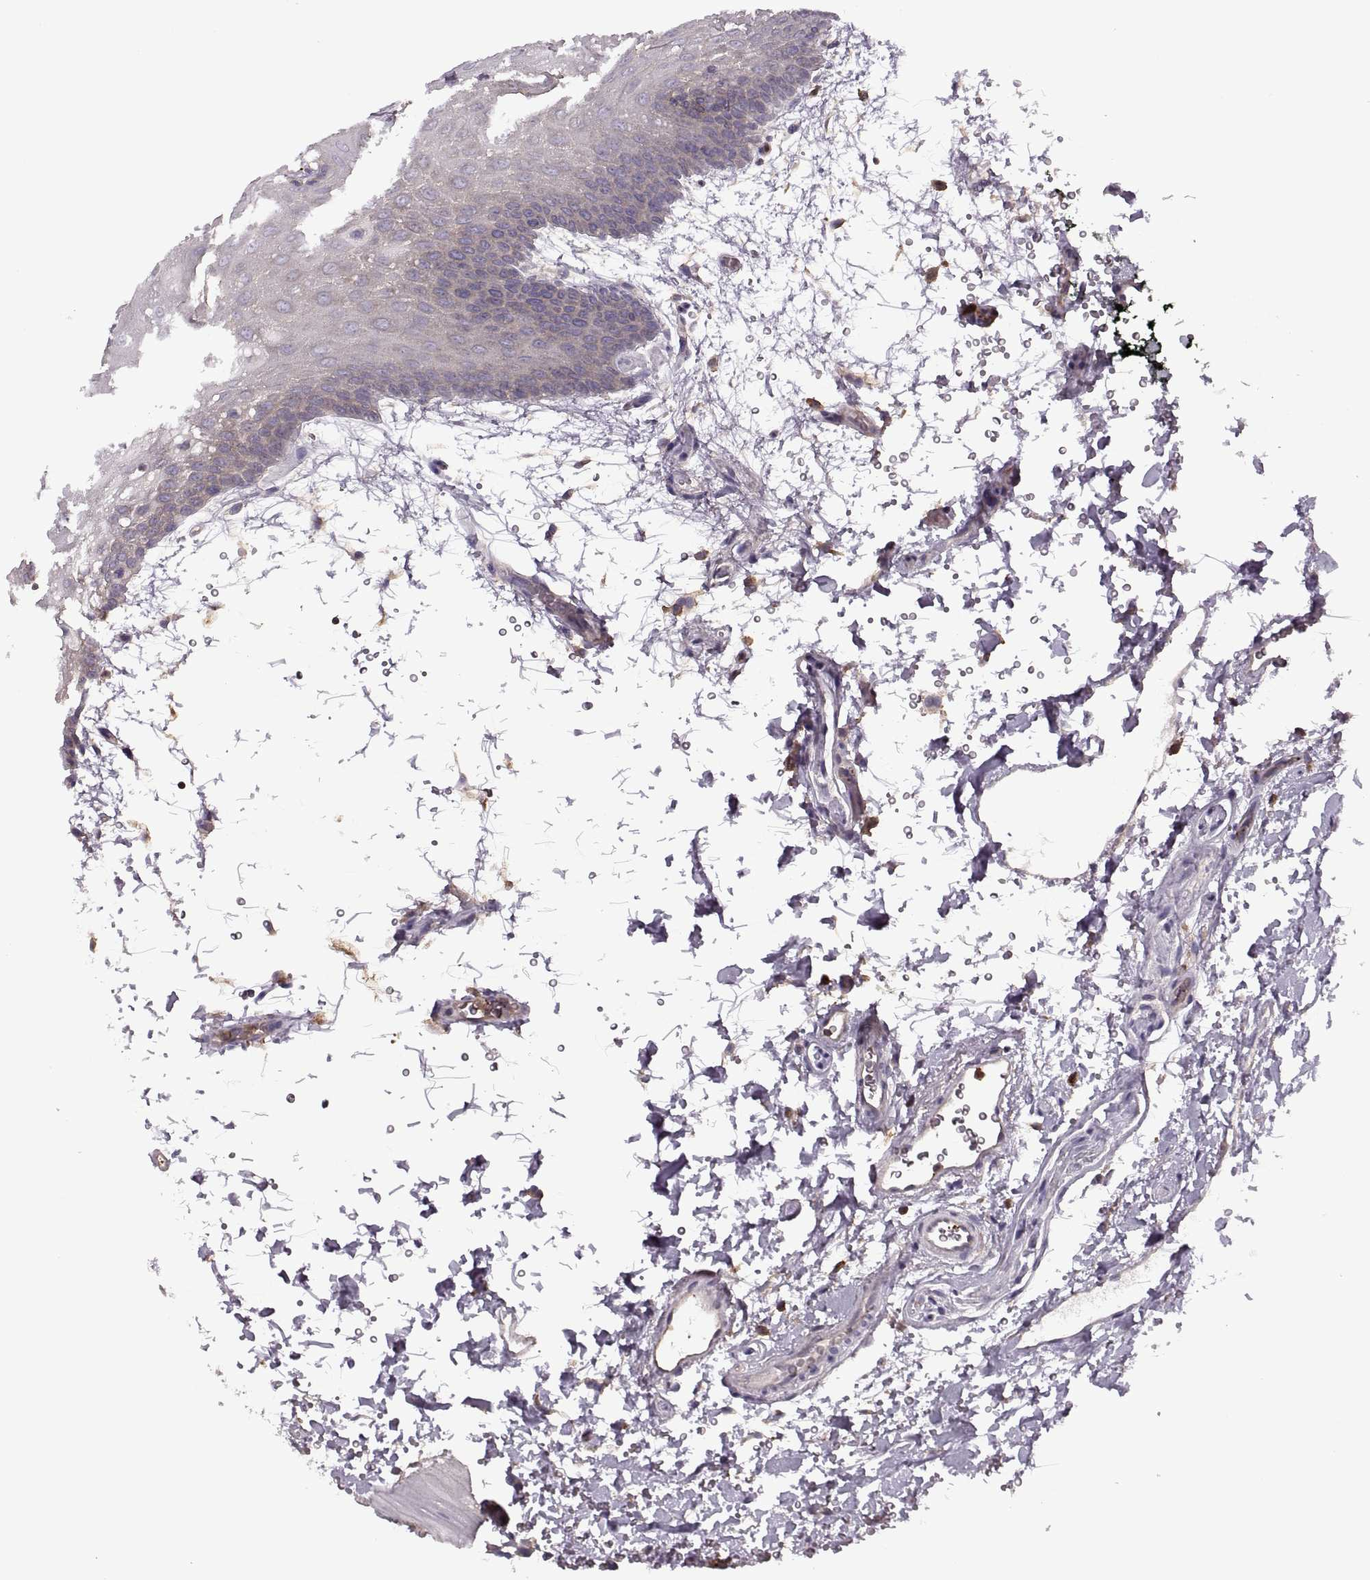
{"staining": {"intensity": "negative", "quantity": "none", "location": "none"}, "tissue": "oral mucosa", "cell_type": "Squamous epithelial cells", "image_type": "normal", "snomed": [{"axis": "morphology", "description": "Normal tissue, NOS"}, {"axis": "topography", "description": "Oral tissue"}, {"axis": "topography", "description": "Head-Neck"}], "caption": "Benign oral mucosa was stained to show a protein in brown. There is no significant expression in squamous epithelial cells.", "gene": "SLC2A14", "patient": {"sex": "male", "age": 65}}